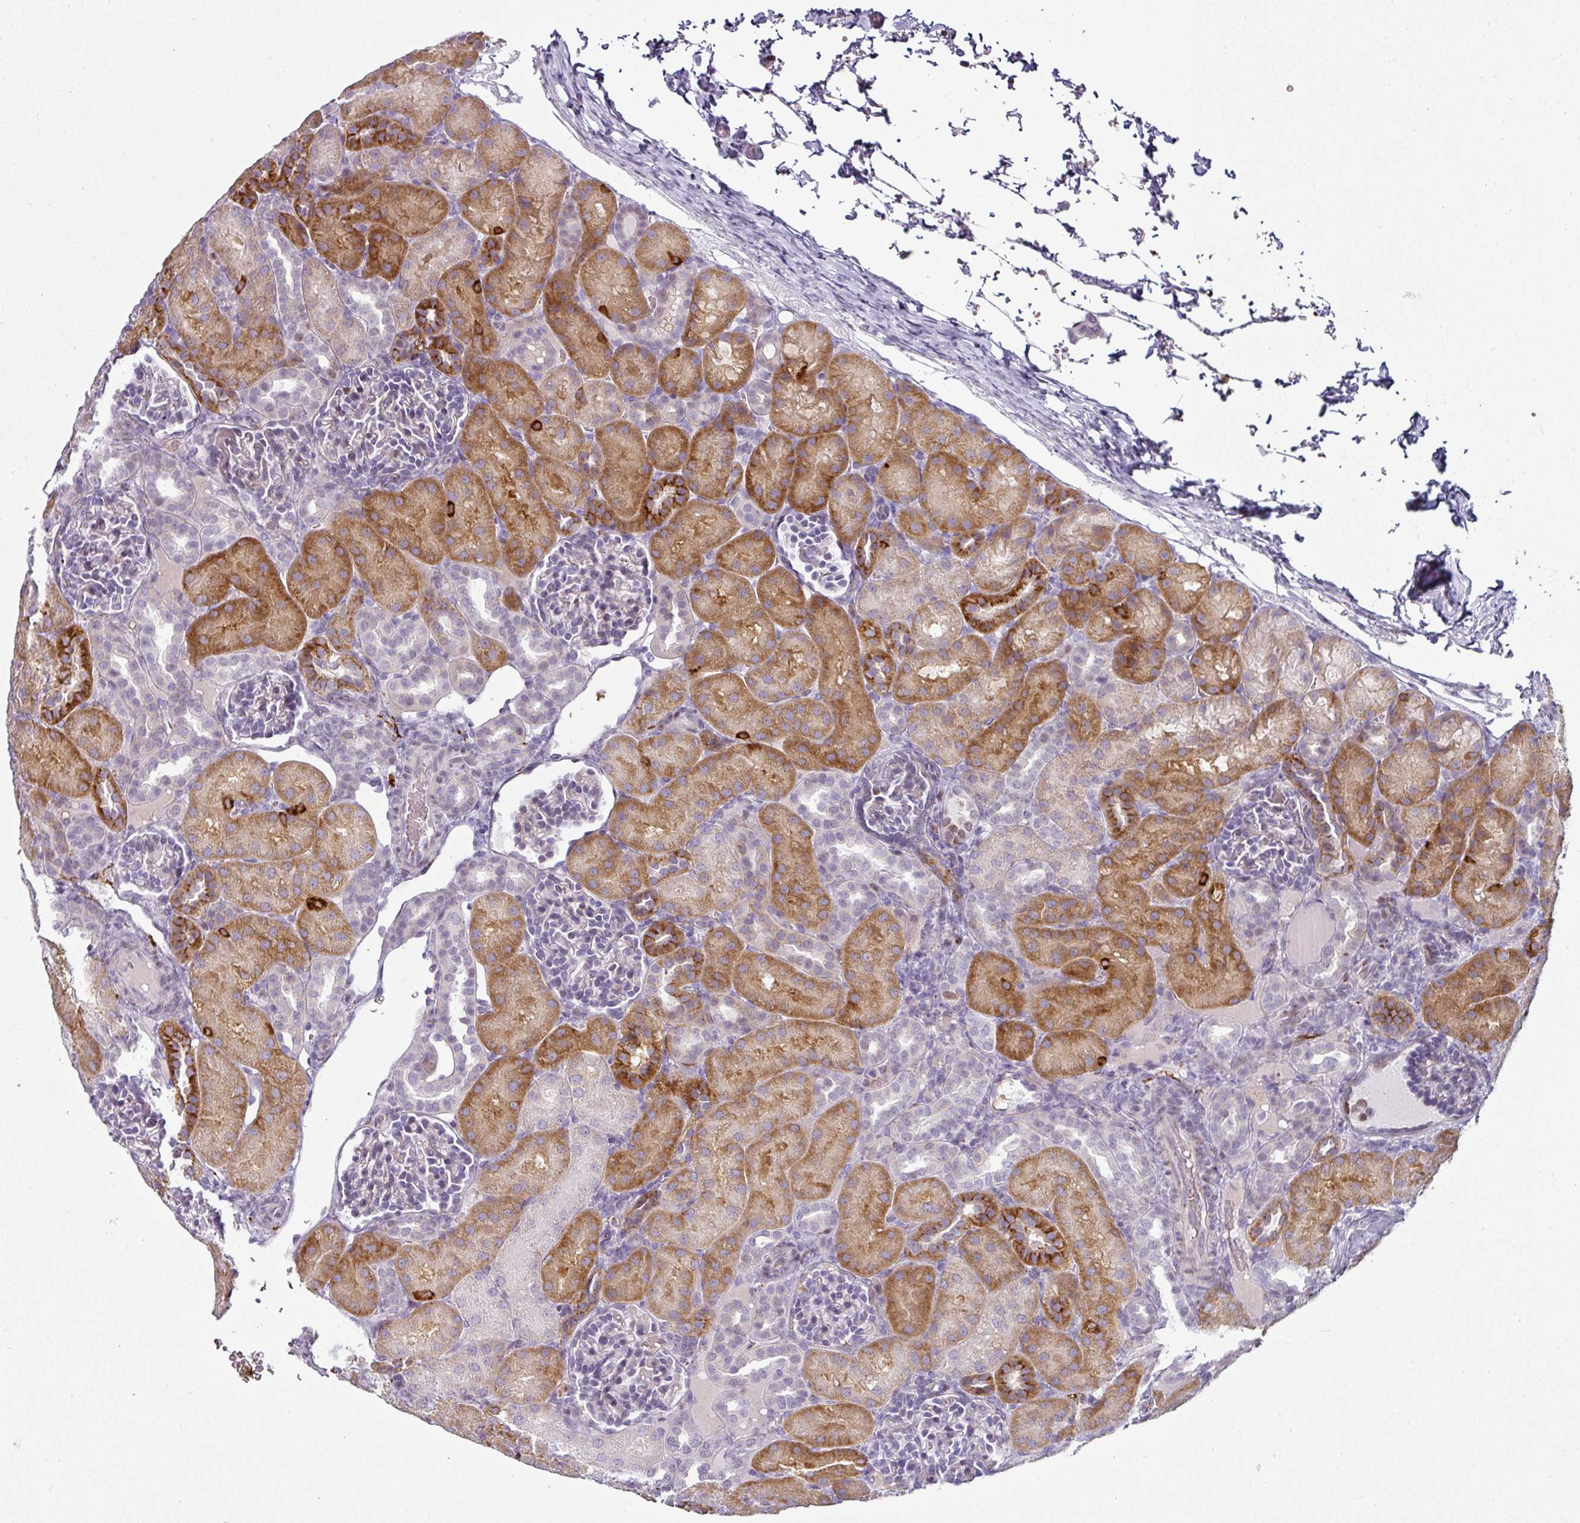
{"staining": {"intensity": "negative", "quantity": "none", "location": "none"}, "tissue": "kidney", "cell_type": "Cells in glomeruli", "image_type": "normal", "snomed": [{"axis": "morphology", "description": "Normal tissue, NOS"}, {"axis": "topography", "description": "Kidney"}], "caption": "IHC image of normal kidney: human kidney stained with DAB demonstrates no significant protein staining in cells in glomeruli. Brightfield microscopy of immunohistochemistry stained with DAB (3,3'-diaminobenzidine) (brown) and hematoxylin (blue), captured at high magnification.", "gene": "SYT8", "patient": {"sex": "male", "age": 1}}